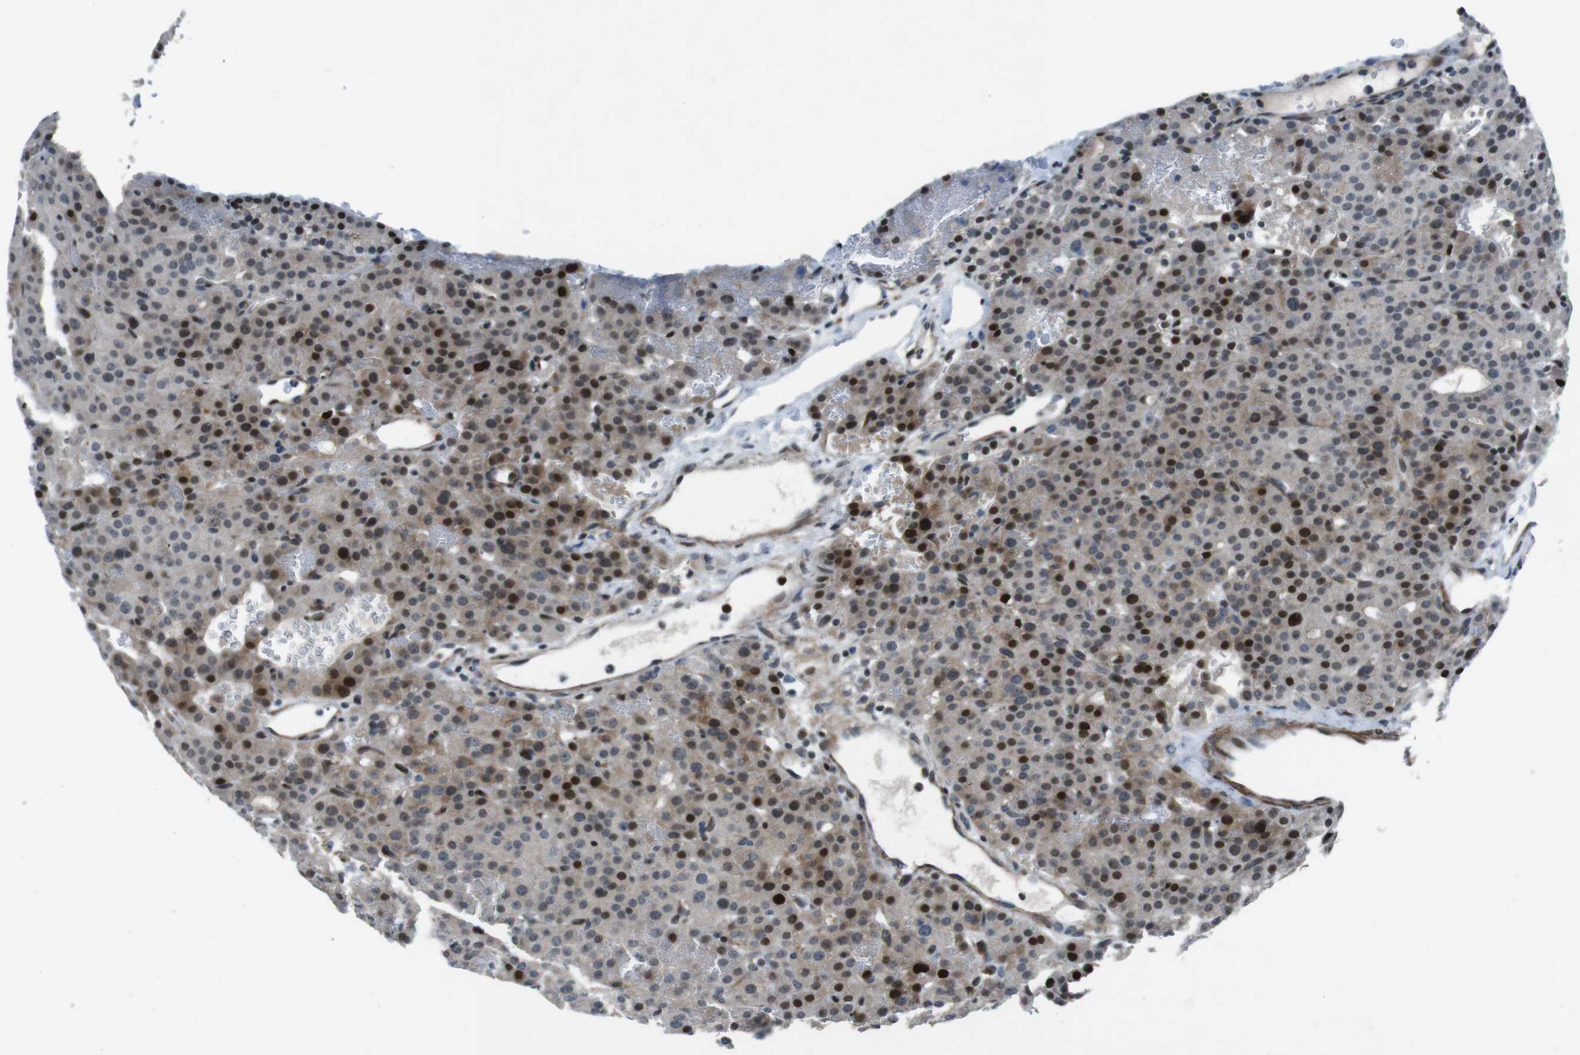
{"staining": {"intensity": "strong", "quantity": "25%-75%", "location": "cytoplasmic/membranous,nuclear"}, "tissue": "parathyroid gland", "cell_type": "Glandular cells", "image_type": "normal", "snomed": [{"axis": "morphology", "description": "Normal tissue, NOS"}, {"axis": "morphology", "description": "Adenoma, NOS"}, {"axis": "topography", "description": "Parathyroid gland"}], "caption": "Glandular cells exhibit high levels of strong cytoplasmic/membranous,nuclear expression in about 25%-75% of cells in benign human parathyroid gland. The staining was performed using DAB to visualize the protein expression in brown, while the nuclei were stained in blue with hematoxylin (Magnification: 20x).", "gene": "PBRM1", "patient": {"sex": "female", "age": 81}}